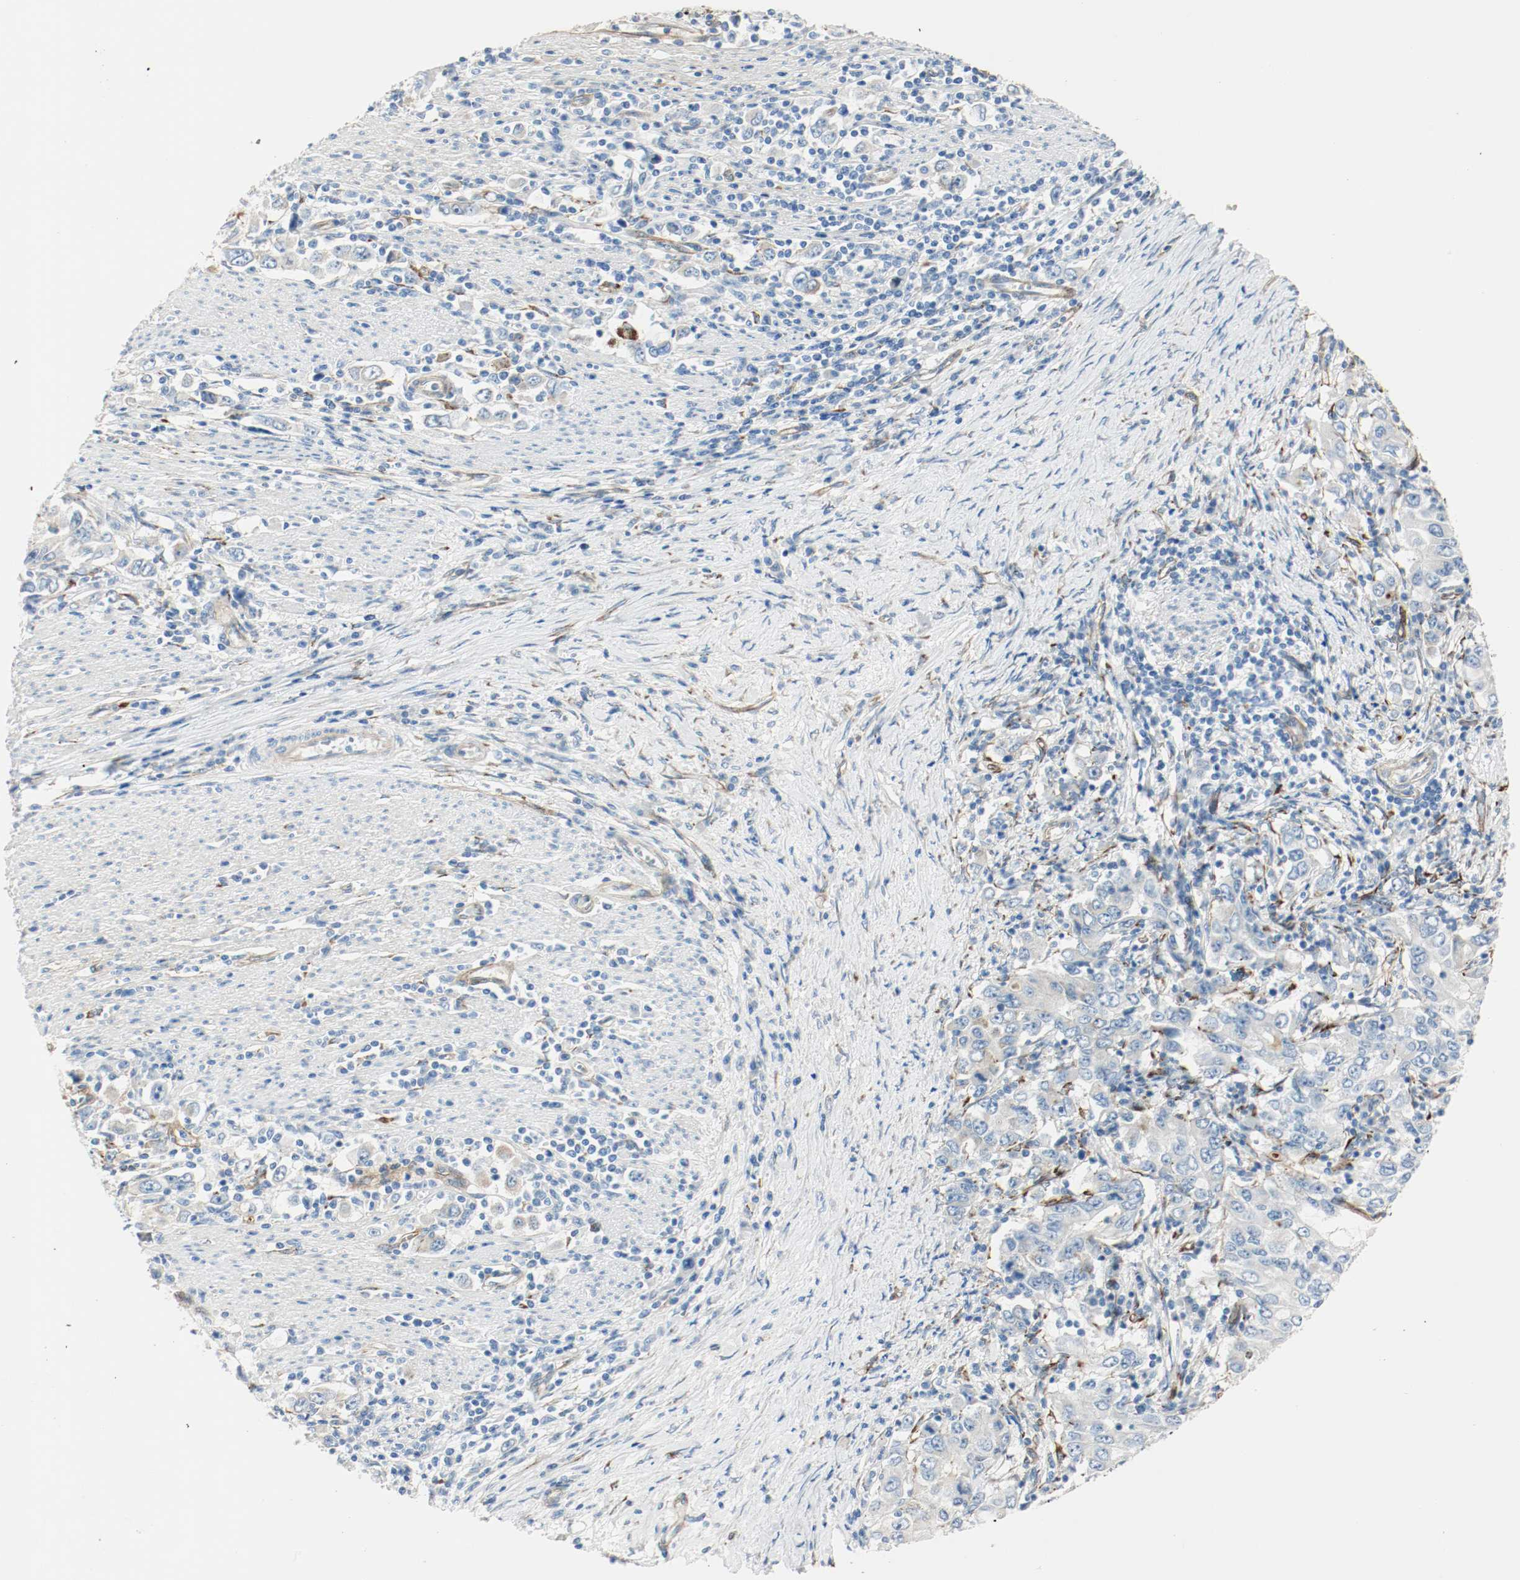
{"staining": {"intensity": "negative", "quantity": "none", "location": "none"}, "tissue": "stomach cancer", "cell_type": "Tumor cells", "image_type": "cancer", "snomed": [{"axis": "morphology", "description": "Adenocarcinoma, NOS"}, {"axis": "topography", "description": "Stomach, lower"}], "caption": "A high-resolution photomicrograph shows IHC staining of stomach cancer, which demonstrates no significant positivity in tumor cells.", "gene": "LAMB1", "patient": {"sex": "female", "age": 72}}